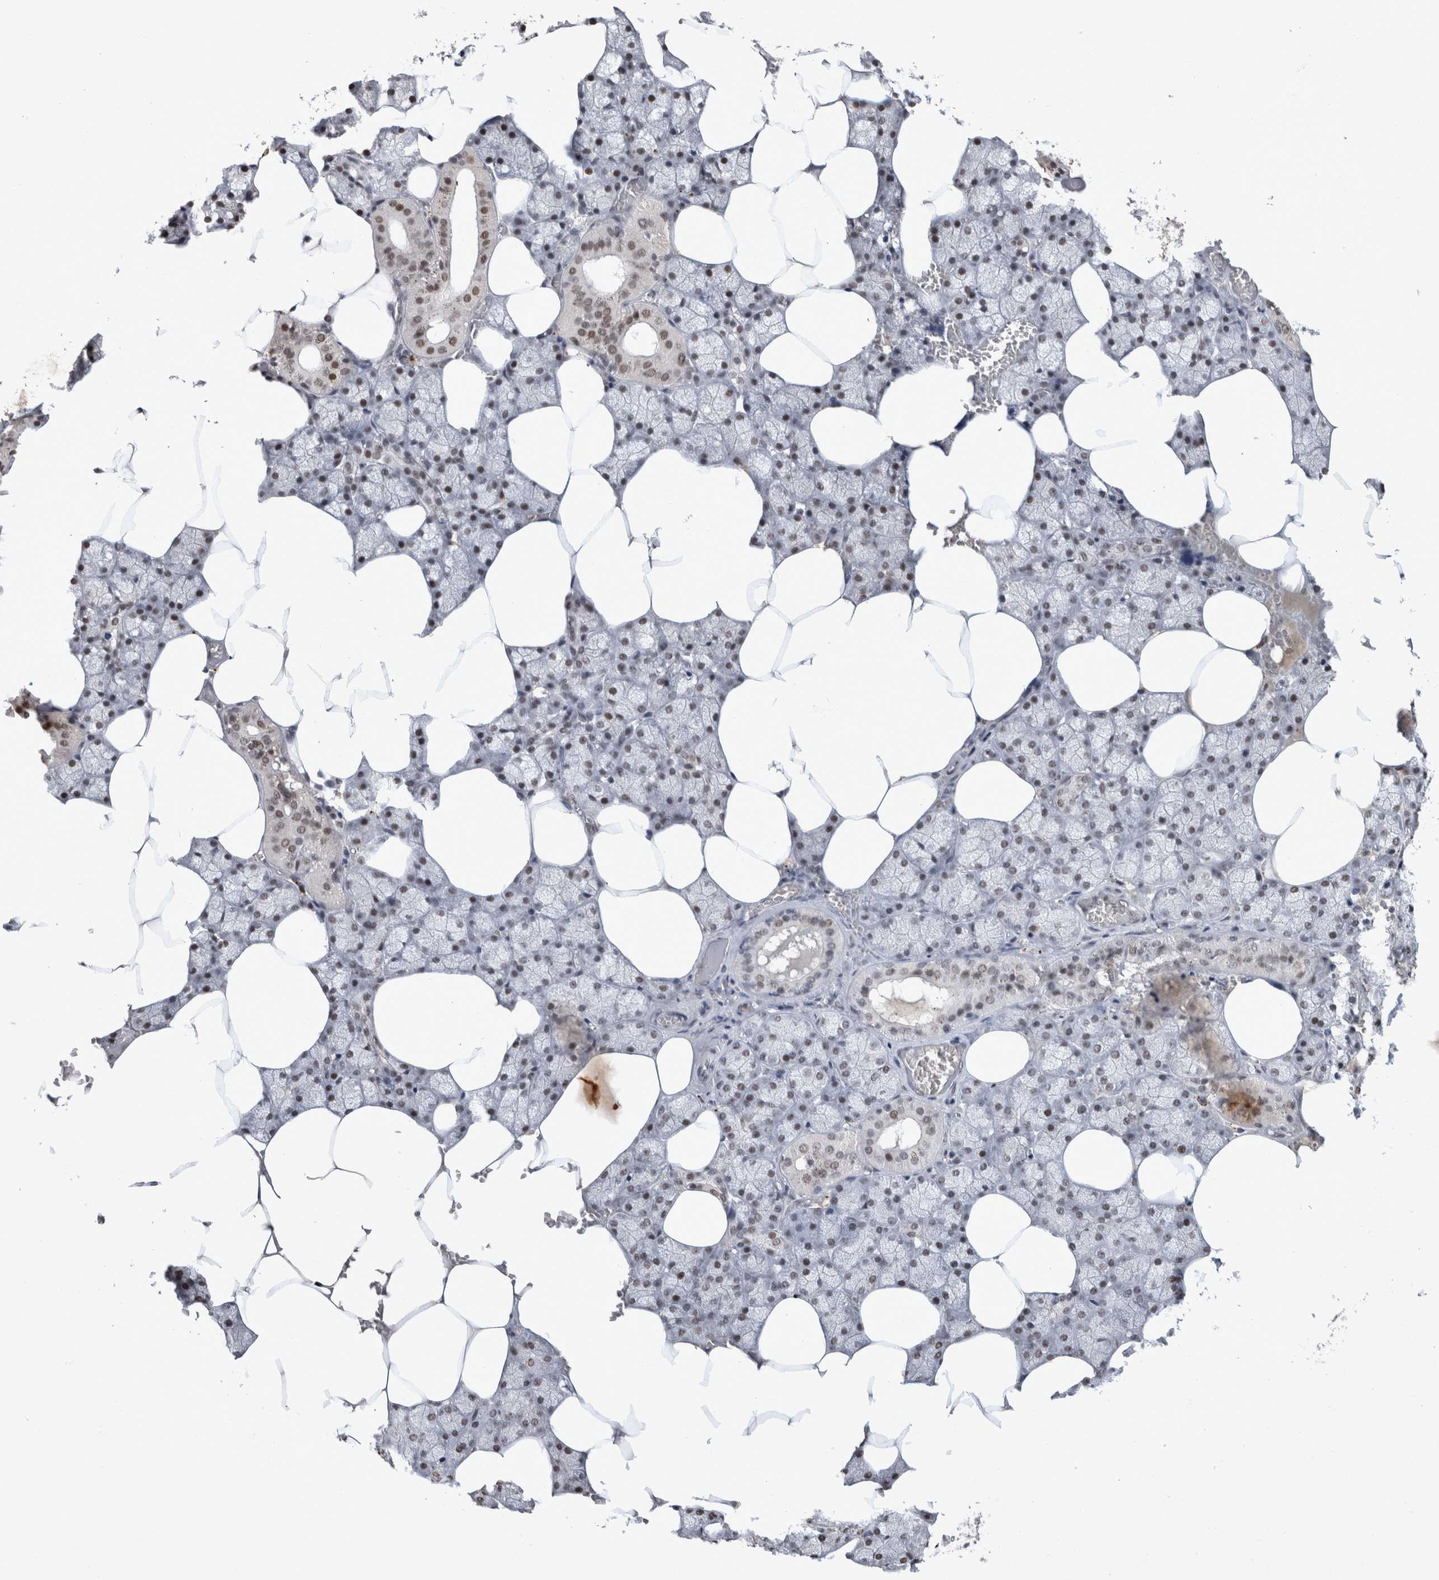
{"staining": {"intensity": "weak", "quantity": "25%-75%", "location": "nuclear"}, "tissue": "salivary gland", "cell_type": "Glandular cells", "image_type": "normal", "snomed": [{"axis": "morphology", "description": "Normal tissue, NOS"}, {"axis": "topography", "description": "Salivary gland"}], "caption": "The micrograph reveals a brown stain indicating the presence of a protein in the nuclear of glandular cells in salivary gland. (Brightfield microscopy of DAB IHC at high magnification).", "gene": "XRCC5", "patient": {"sex": "male", "age": 62}}